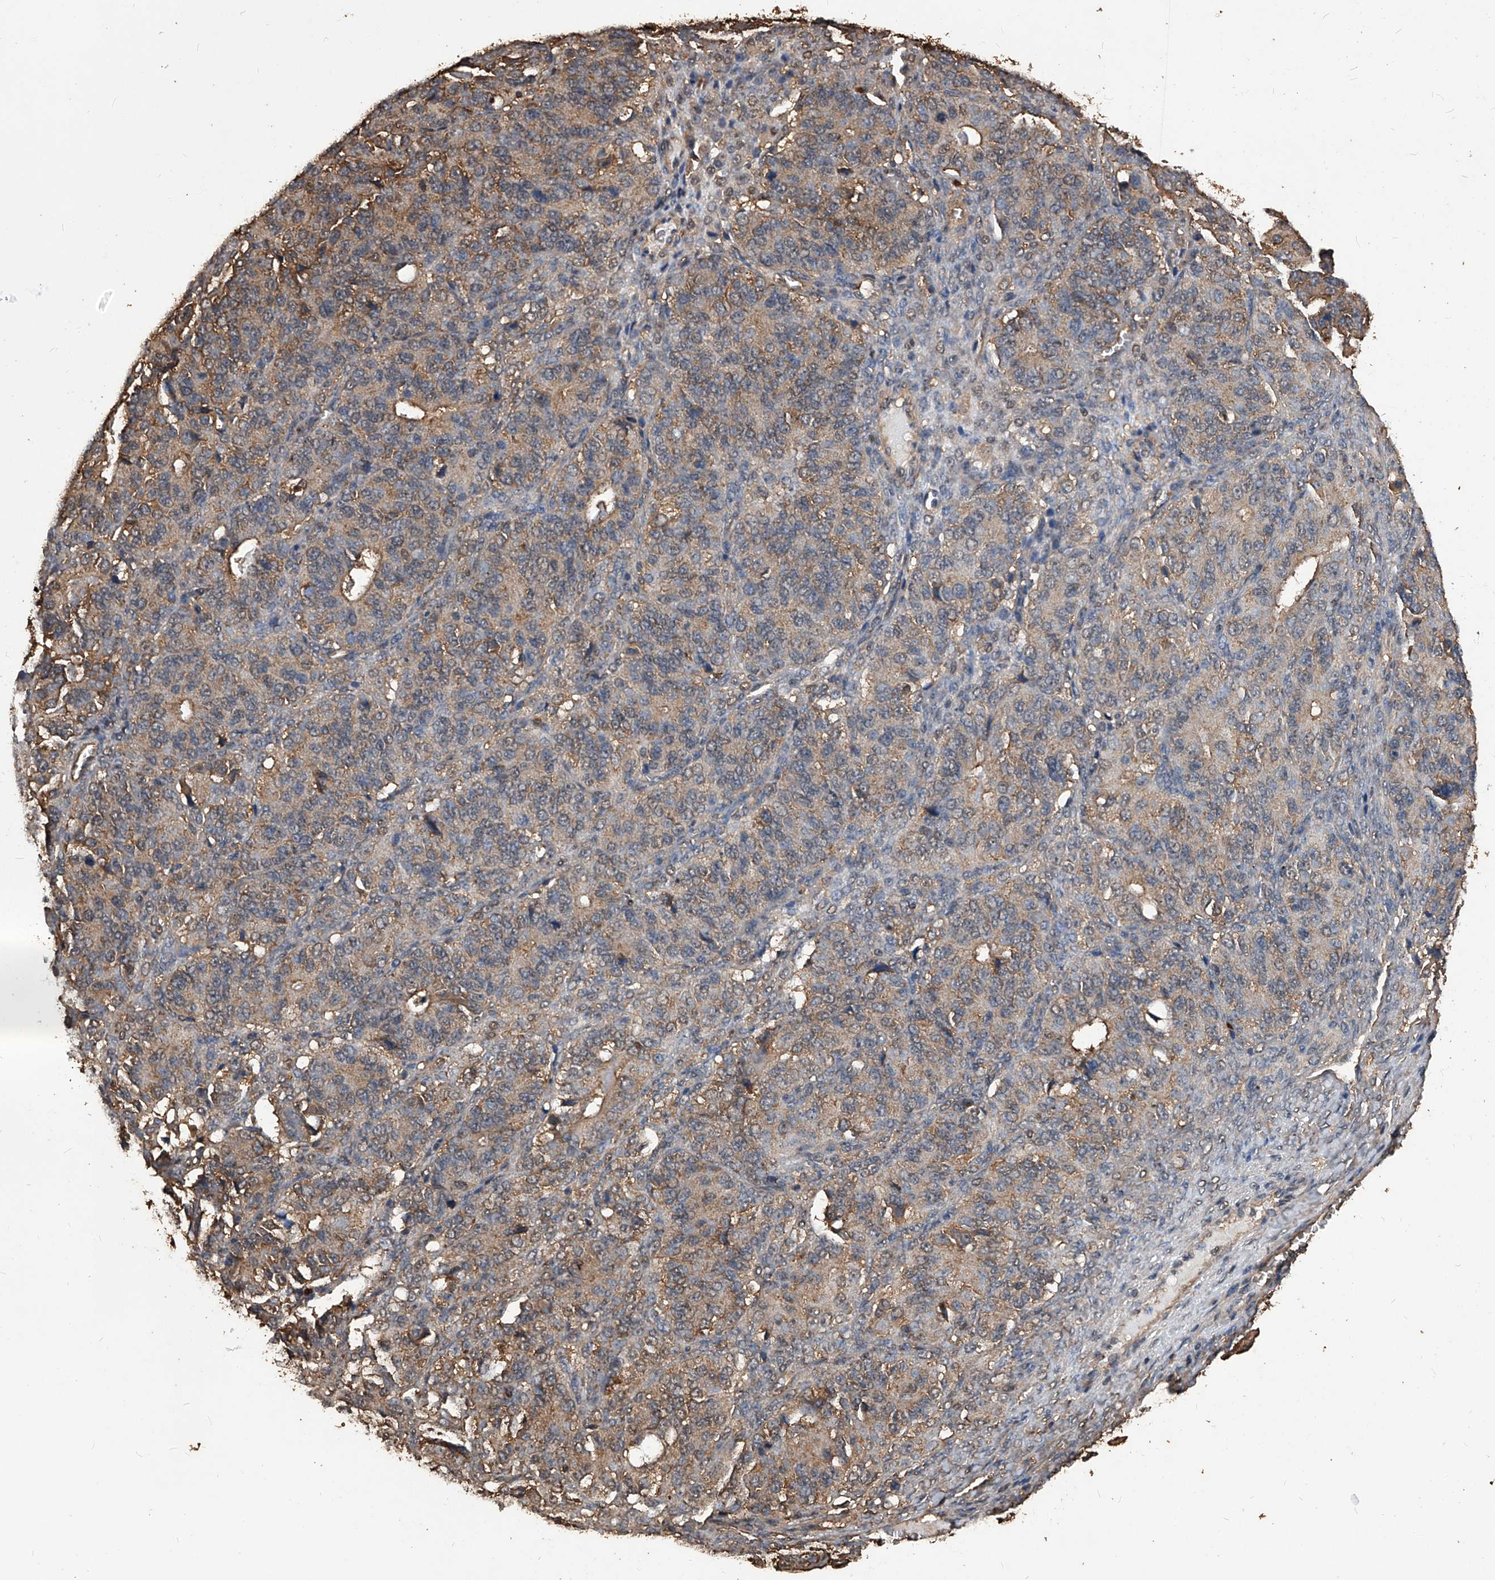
{"staining": {"intensity": "weak", "quantity": "25%-75%", "location": "cytoplasmic/membranous"}, "tissue": "ovarian cancer", "cell_type": "Tumor cells", "image_type": "cancer", "snomed": [{"axis": "morphology", "description": "Carcinoma, endometroid"}, {"axis": "topography", "description": "Ovary"}], "caption": "Approximately 25%-75% of tumor cells in ovarian cancer show weak cytoplasmic/membranous protein expression as visualized by brown immunohistochemical staining.", "gene": "UCP2", "patient": {"sex": "female", "age": 51}}